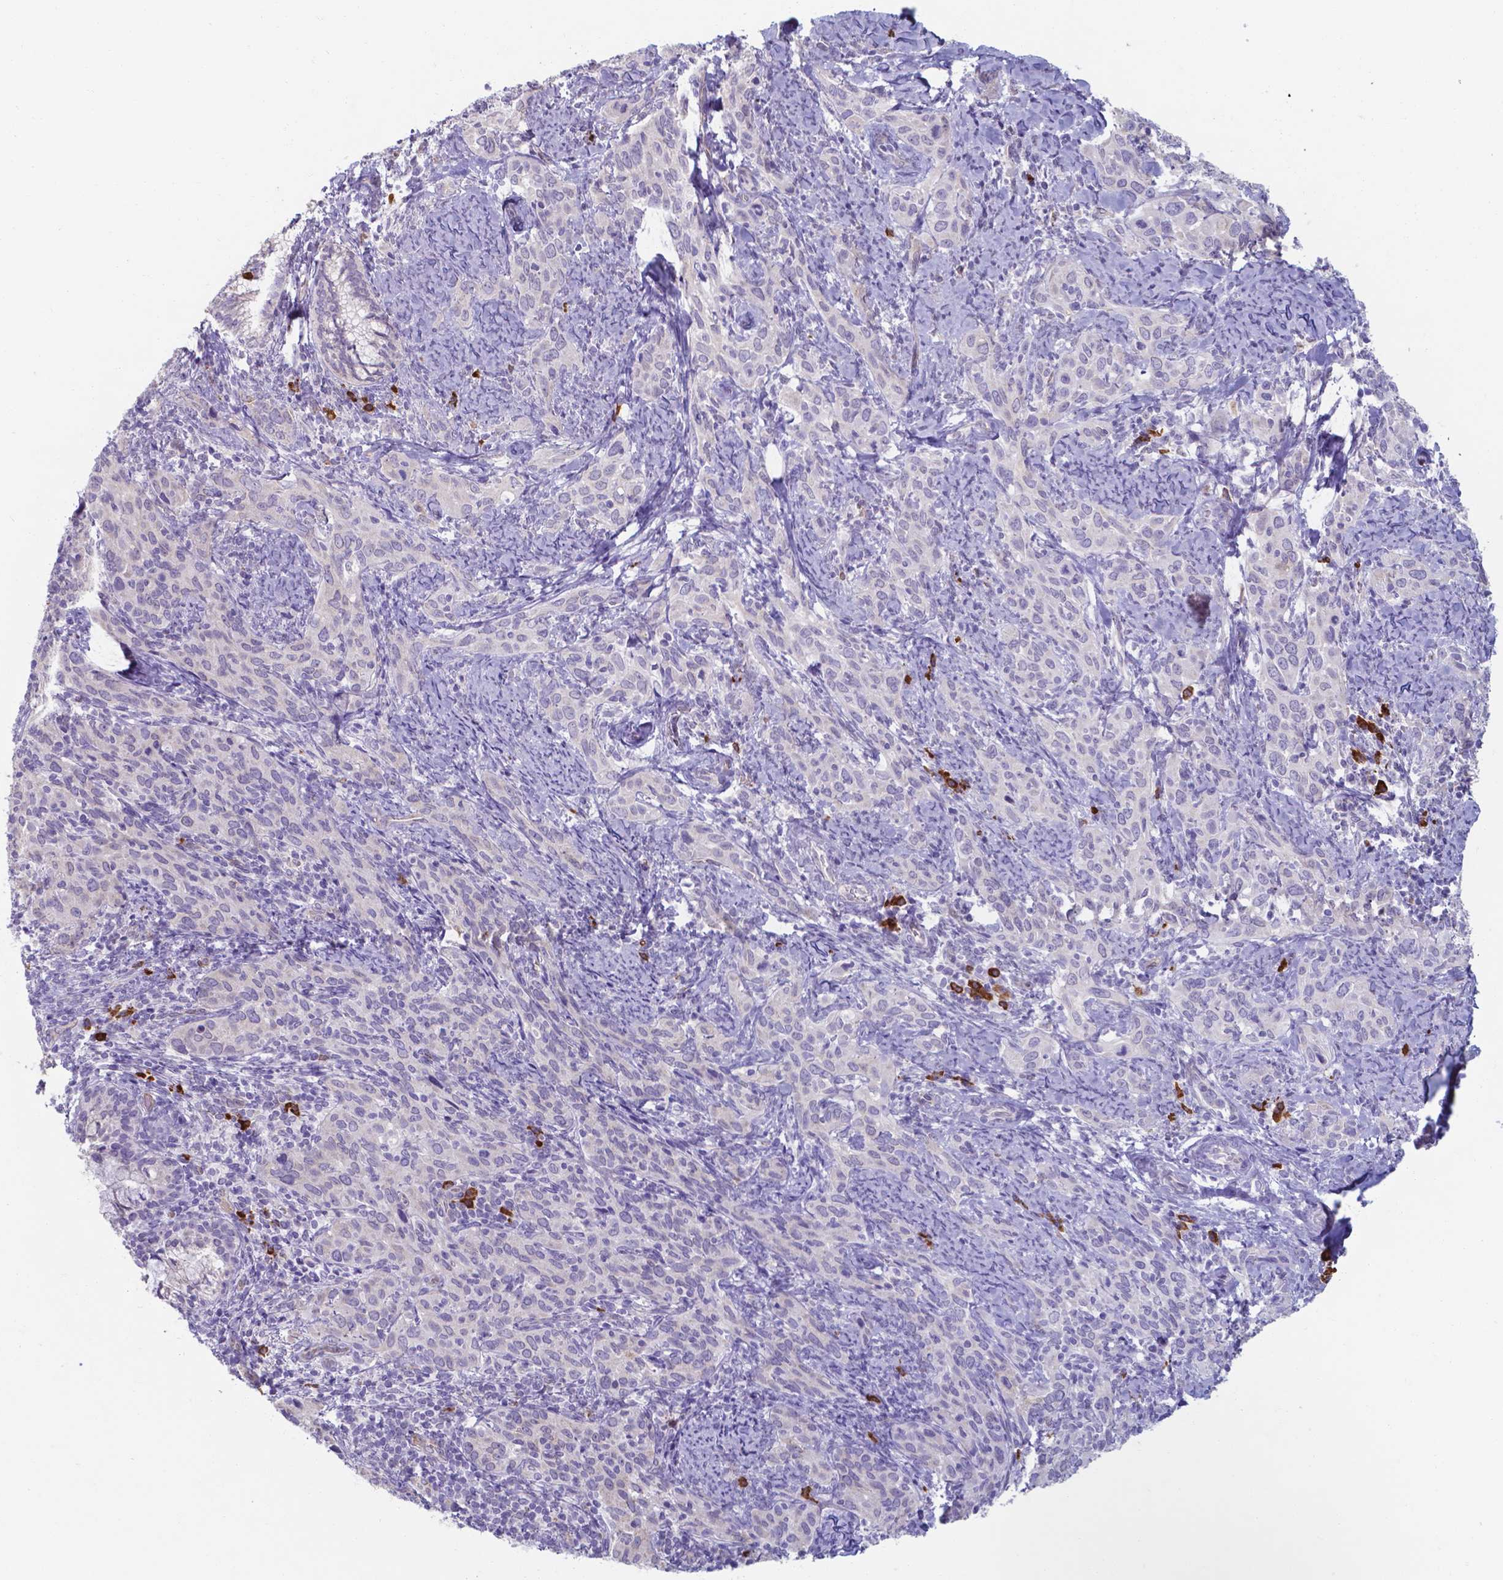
{"staining": {"intensity": "negative", "quantity": "none", "location": "none"}, "tissue": "cervical cancer", "cell_type": "Tumor cells", "image_type": "cancer", "snomed": [{"axis": "morphology", "description": "Squamous cell carcinoma, NOS"}, {"axis": "topography", "description": "Cervix"}], "caption": "Image shows no significant protein expression in tumor cells of cervical cancer.", "gene": "UBE2J1", "patient": {"sex": "female", "age": 51}}